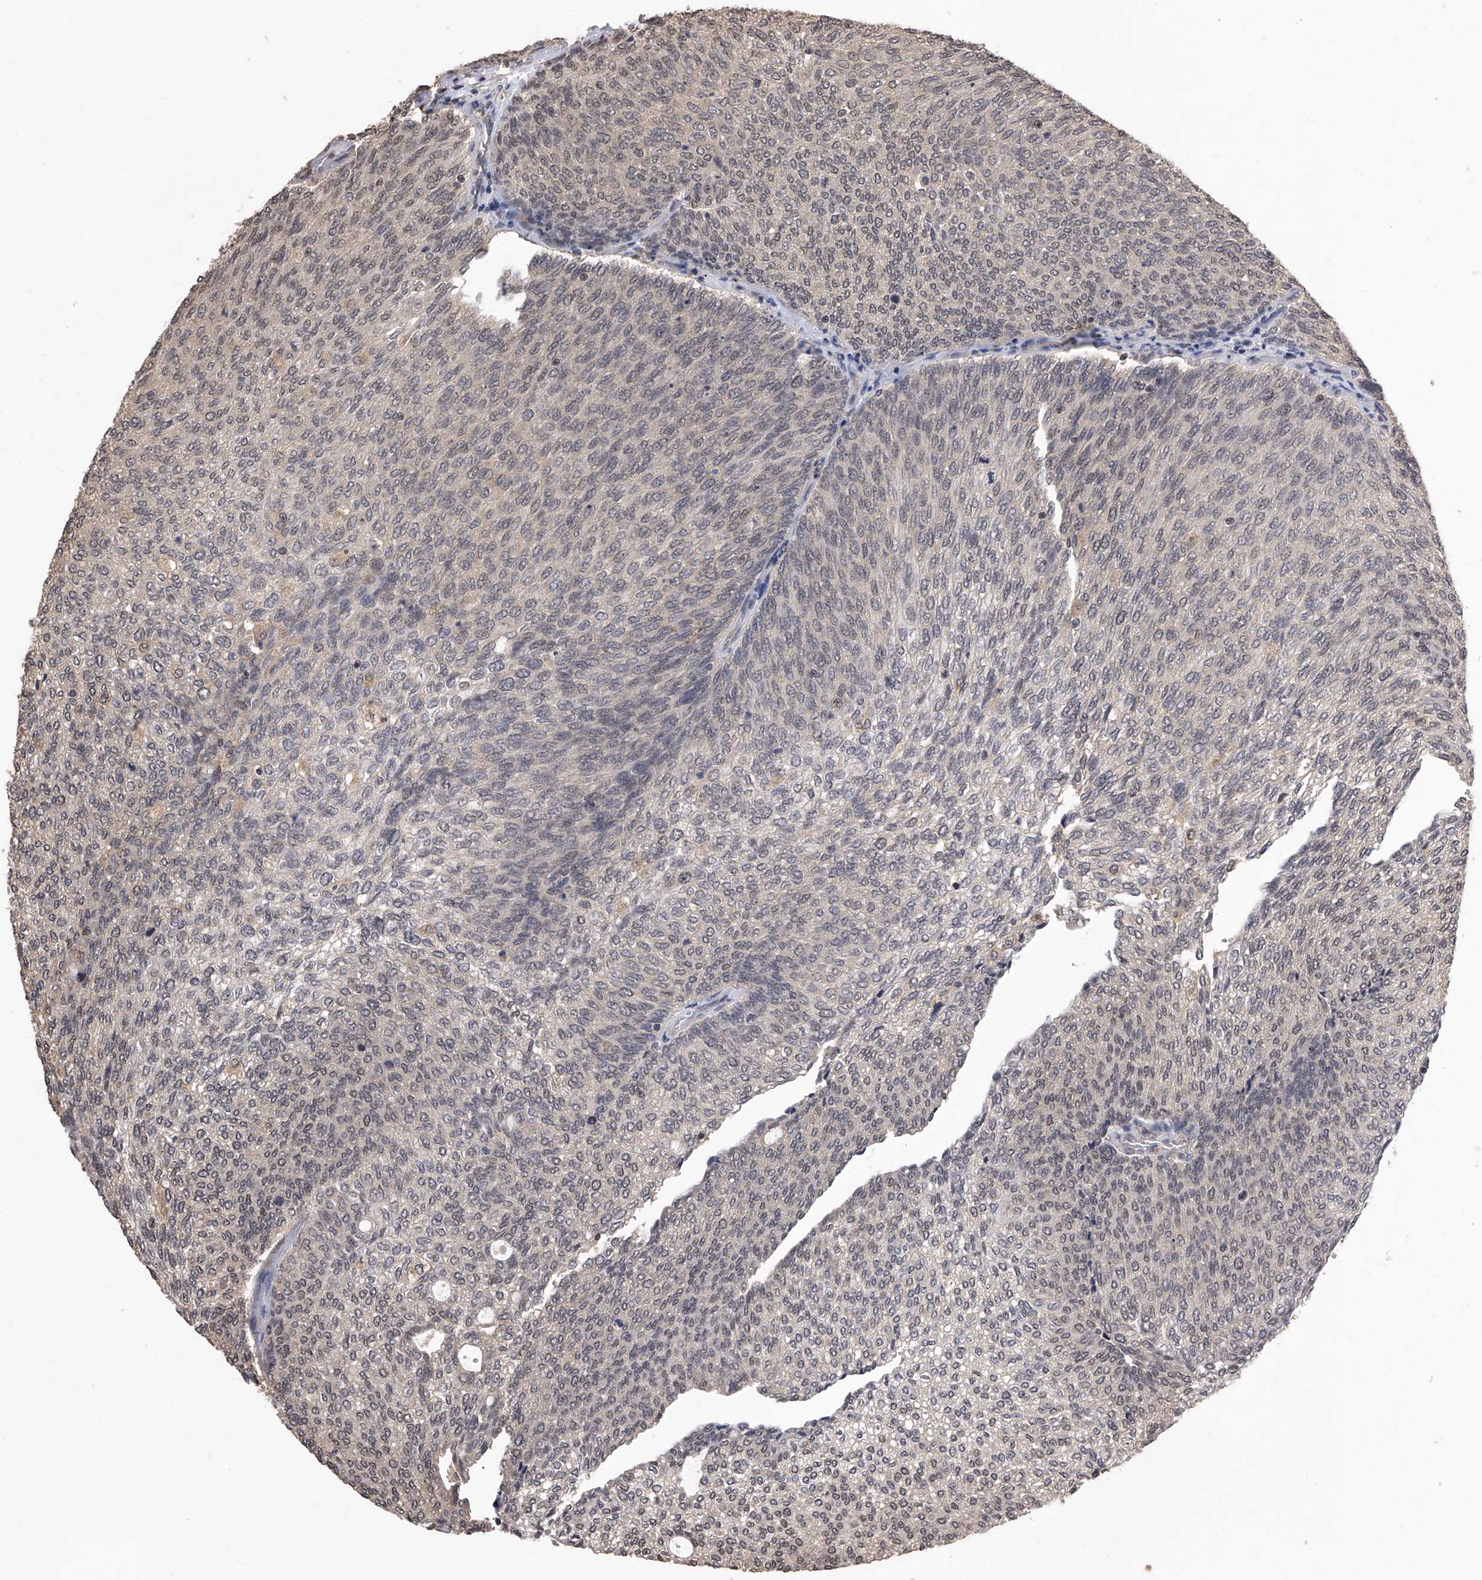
{"staining": {"intensity": "weak", "quantity": ">75%", "location": "nuclear"}, "tissue": "urothelial cancer", "cell_type": "Tumor cells", "image_type": "cancer", "snomed": [{"axis": "morphology", "description": "Urothelial carcinoma, Low grade"}, {"axis": "topography", "description": "Urinary bladder"}], "caption": "Brown immunohistochemical staining in human urothelial cancer shows weak nuclear expression in approximately >75% of tumor cells. (DAB = brown stain, brightfield microscopy at high magnification).", "gene": "ID1", "patient": {"sex": "female", "age": 79}}